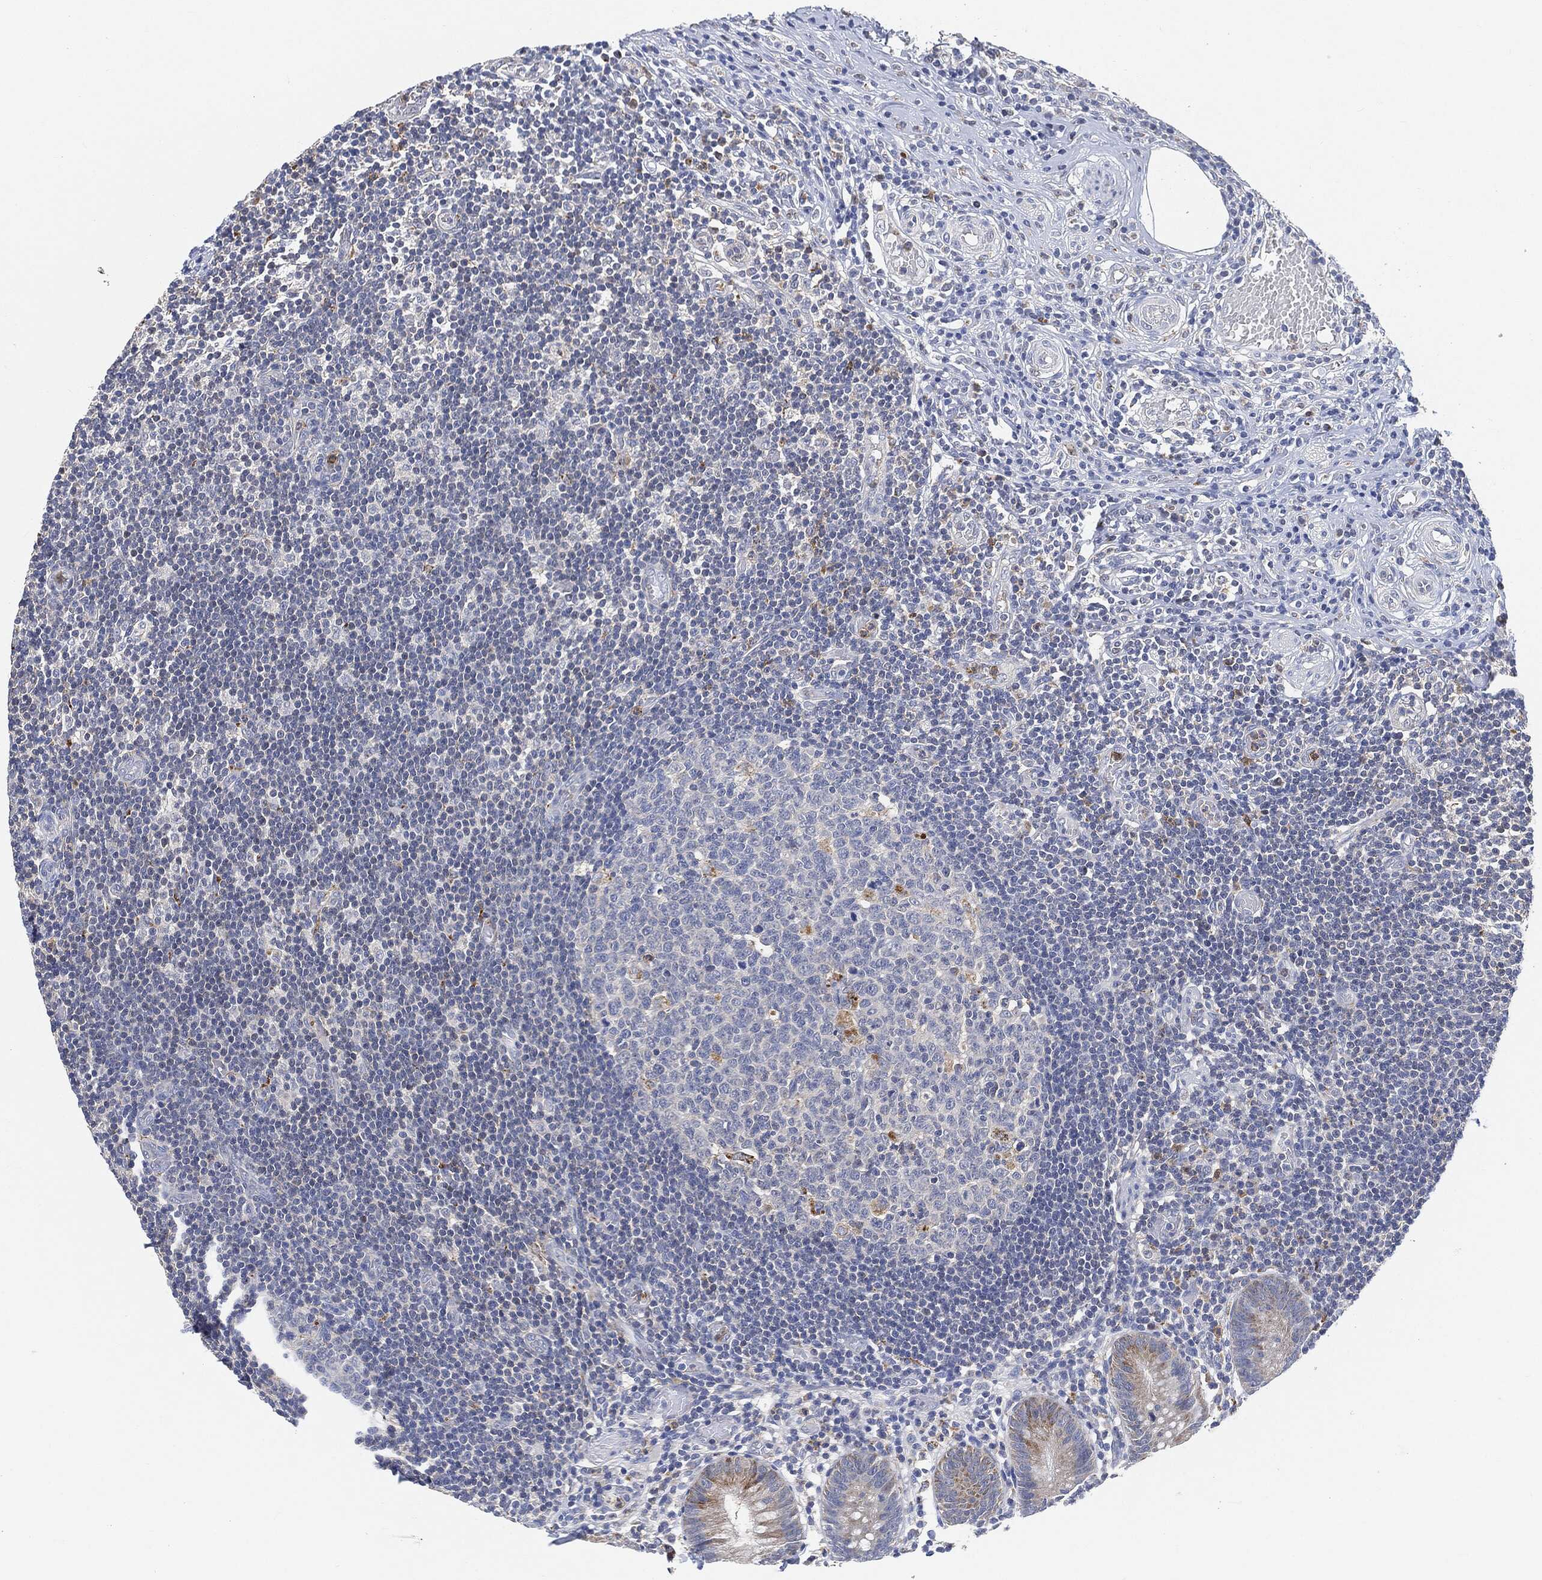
{"staining": {"intensity": "moderate", "quantity": "<25%", "location": "cytoplasmic/membranous"}, "tissue": "appendix", "cell_type": "Glandular cells", "image_type": "normal", "snomed": [{"axis": "morphology", "description": "Normal tissue, NOS"}, {"axis": "topography", "description": "Appendix"}], "caption": "Protein staining of benign appendix exhibits moderate cytoplasmic/membranous positivity in approximately <25% of glandular cells.", "gene": "VSIG4", "patient": {"sex": "female", "age": 40}}